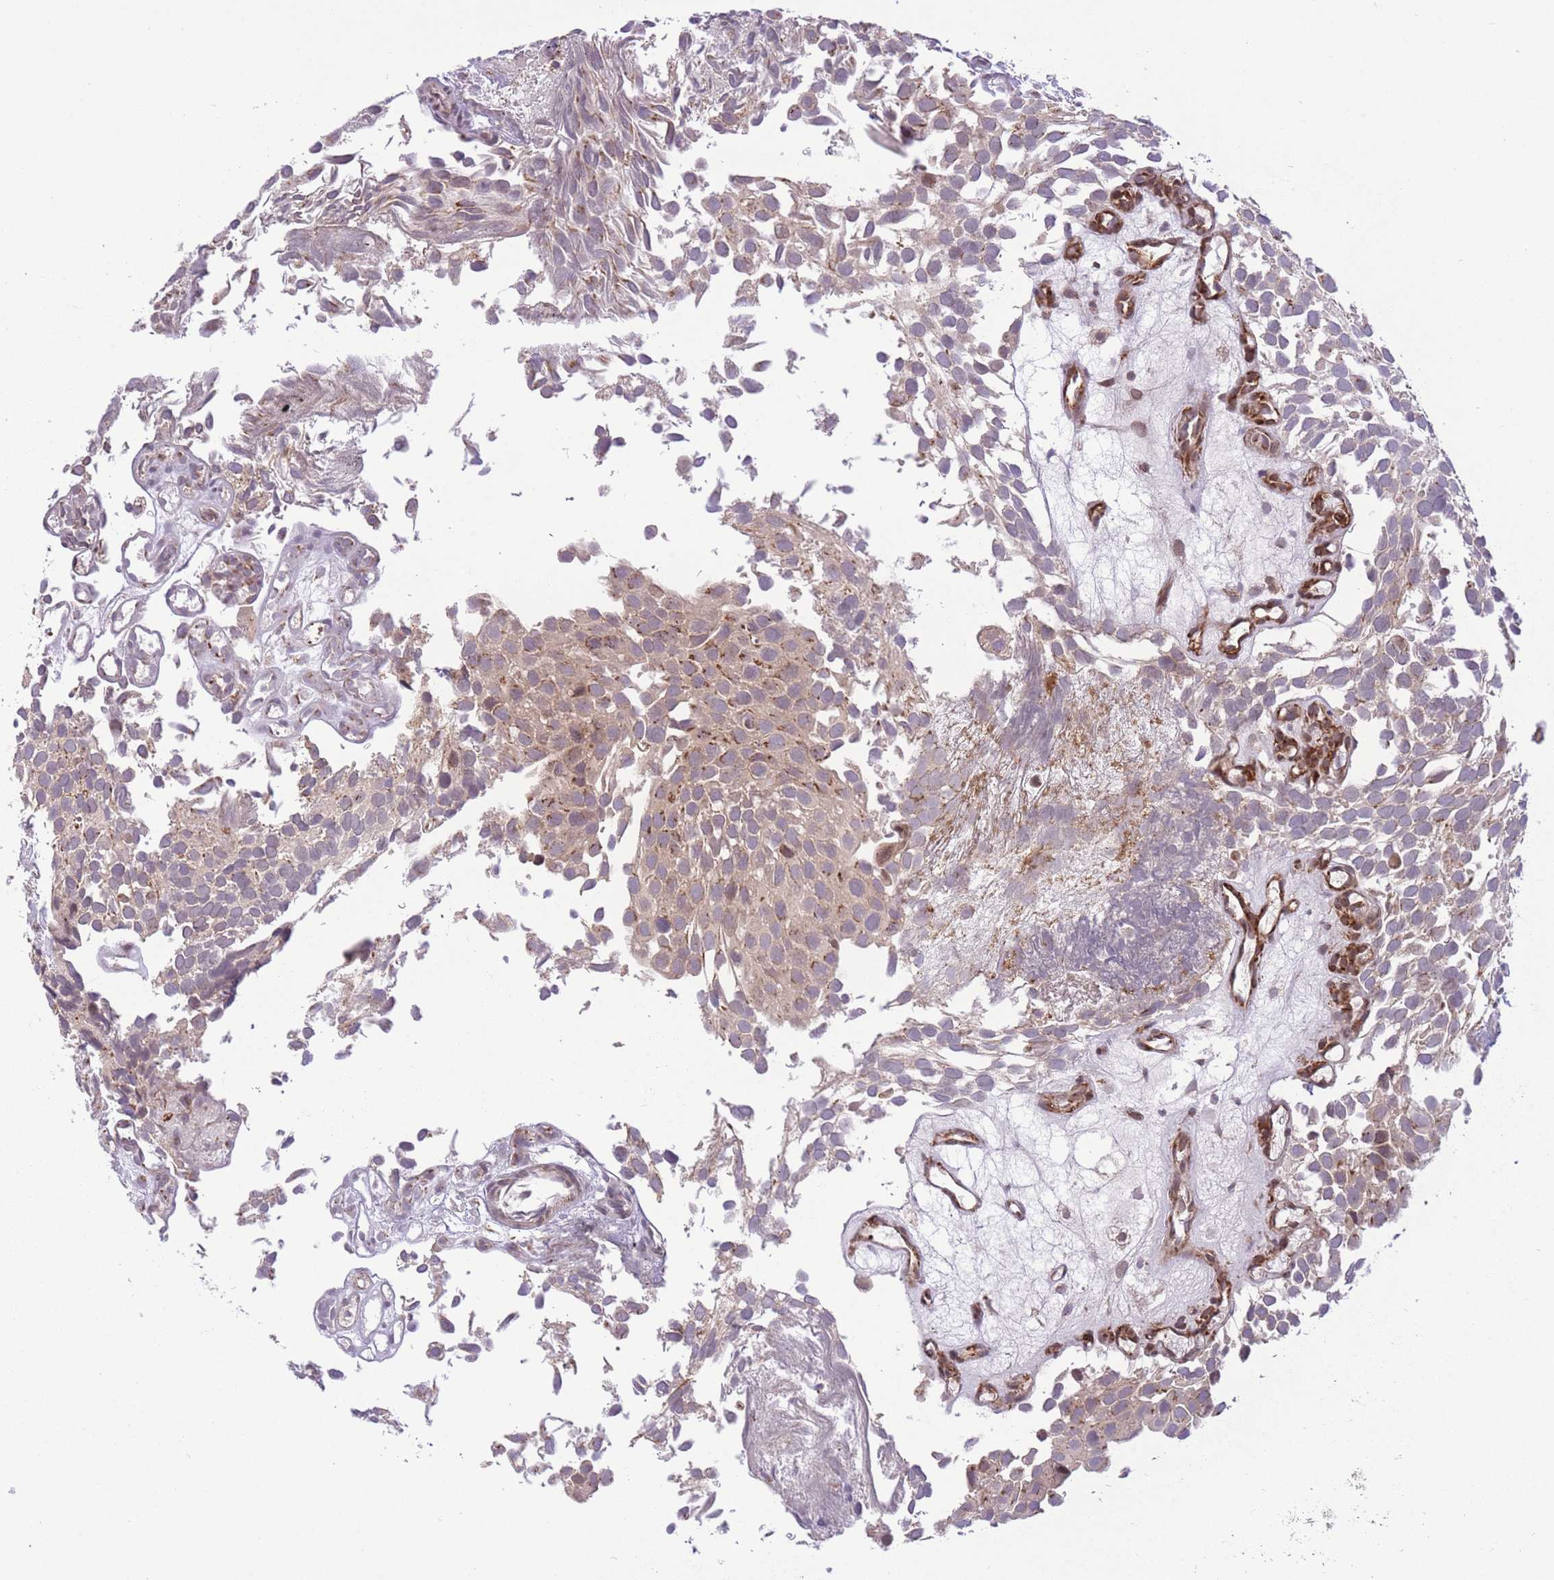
{"staining": {"intensity": "moderate", "quantity": "<25%", "location": "cytoplasmic/membranous"}, "tissue": "urothelial cancer", "cell_type": "Tumor cells", "image_type": "cancer", "snomed": [{"axis": "morphology", "description": "Urothelial carcinoma, Low grade"}, {"axis": "topography", "description": "Urinary bladder"}], "caption": "The photomicrograph exhibits staining of urothelial cancer, revealing moderate cytoplasmic/membranous protein expression (brown color) within tumor cells.", "gene": "ZBED5", "patient": {"sex": "male", "age": 88}}